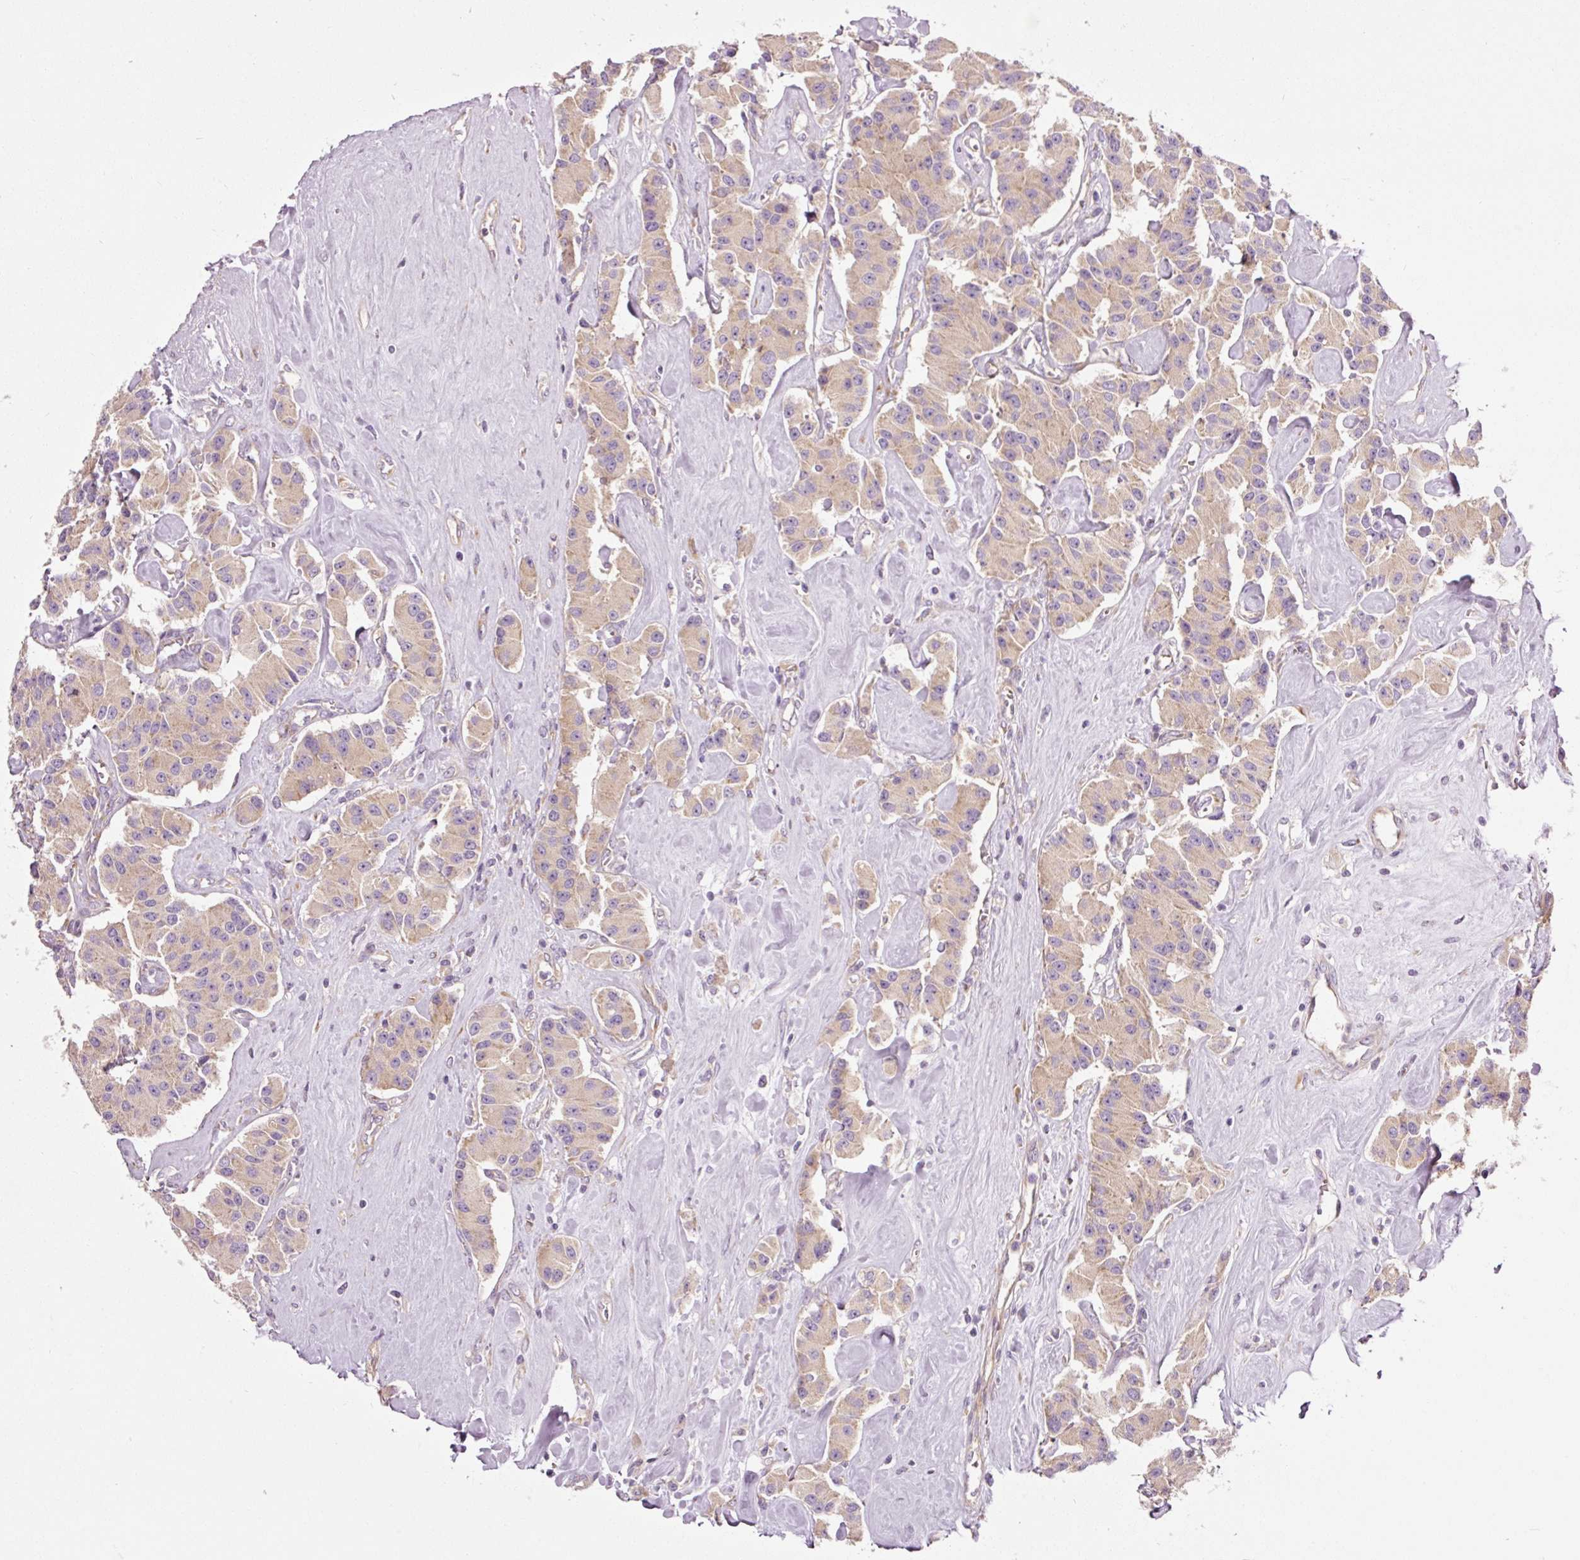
{"staining": {"intensity": "weak", "quantity": ">75%", "location": "cytoplasmic/membranous"}, "tissue": "carcinoid", "cell_type": "Tumor cells", "image_type": "cancer", "snomed": [{"axis": "morphology", "description": "Carcinoid, malignant, NOS"}, {"axis": "topography", "description": "Pancreas"}], "caption": "This is a micrograph of IHC staining of carcinoid, which shows weak expression in the cytoplasmic/membranous of tumor cells.", "gene": "RPL10A", "patient": {"sex": "male", "age": 41}}